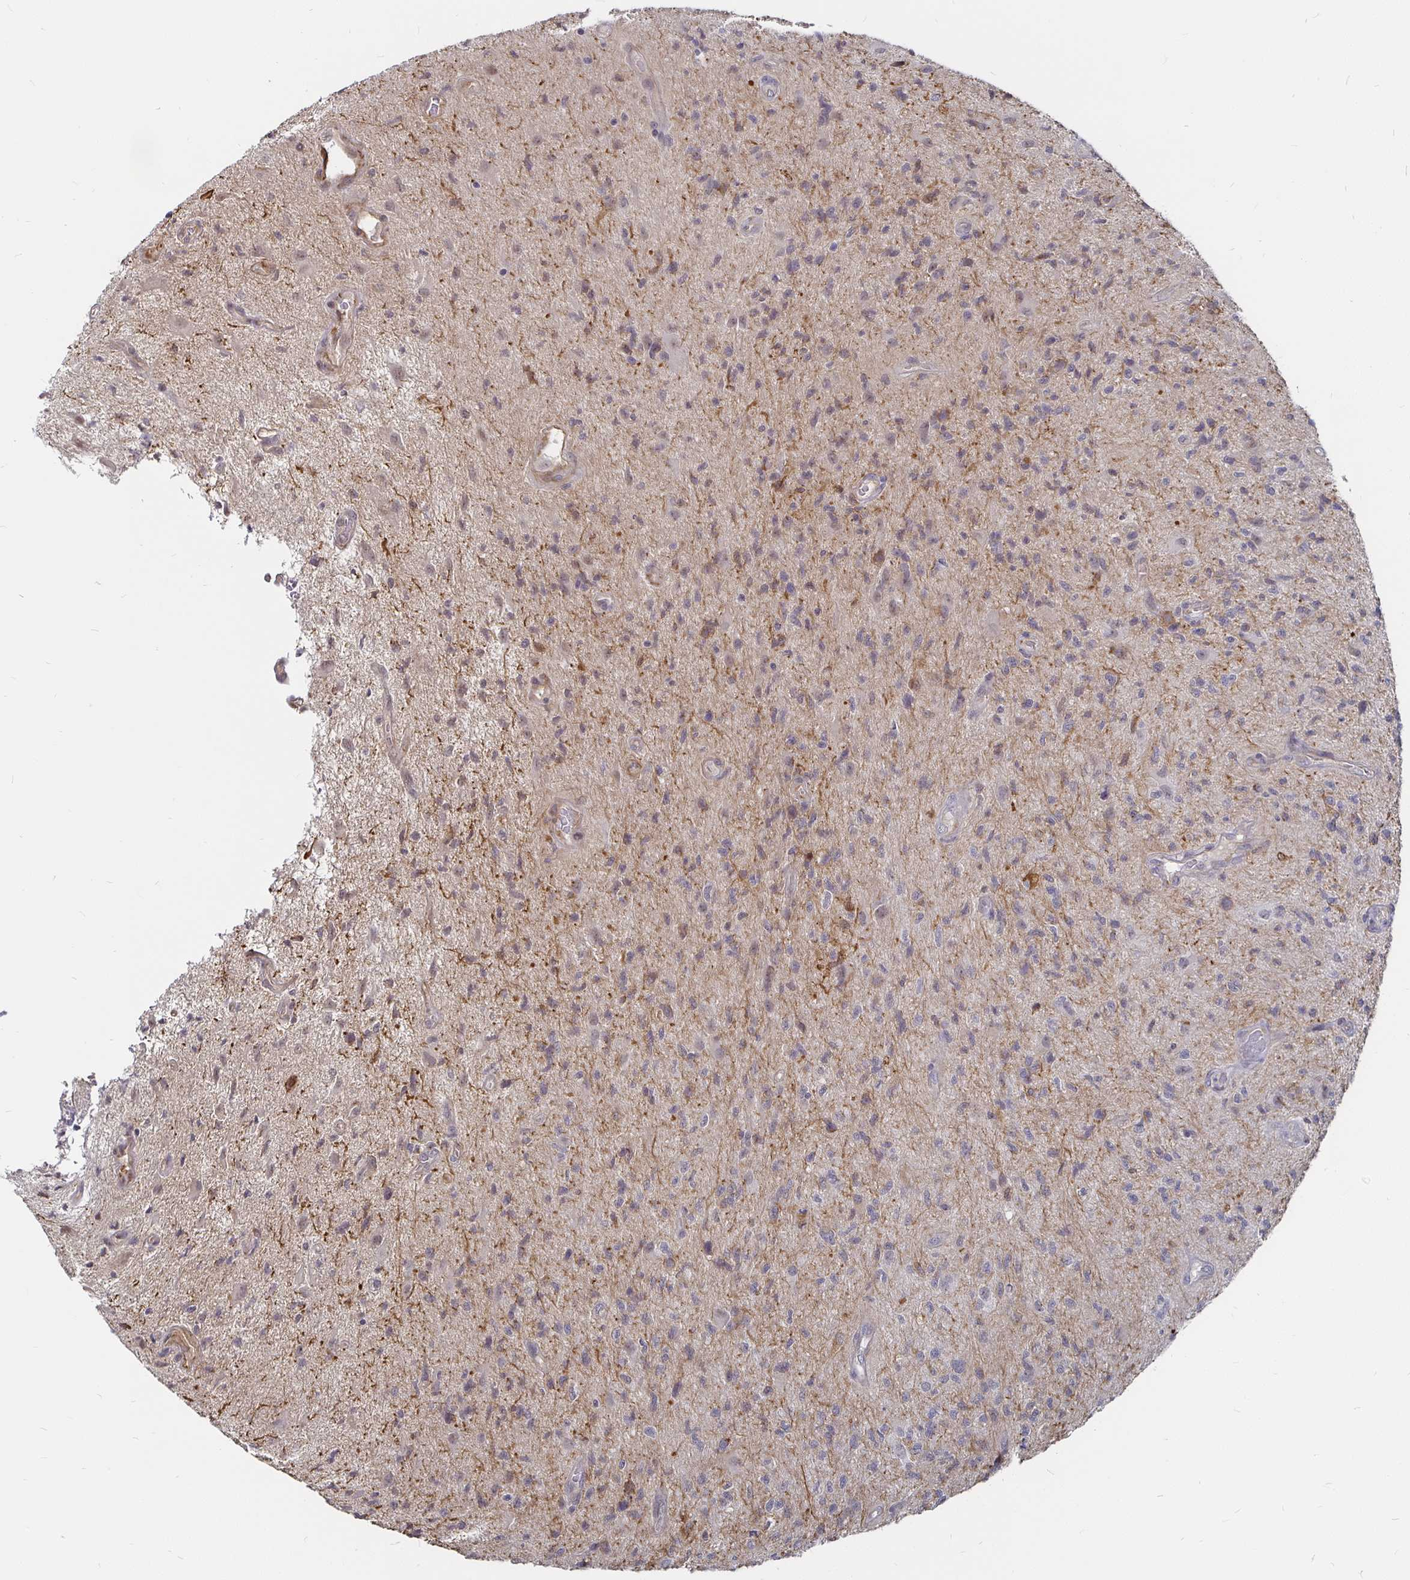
{"staining": {"intensity": "negative", "quantity": "none", "location": "none"}, "tissue": "glioma", "cell_type": "Tumor cells", "image_type": "cancer", "snomed": [{"axis": "morphology", "description": "Glioma, malignant, High grade"}, {"axis": "topography", "description": "Brain"}], "caption": "High power microscopy histopathology image of an immunohistochemistry histopathology image of glioma, revealing no significant expression in tumor cells. Nuclei are stained in blue.", "gene": "CCDC85A", "patient": {"sex": "male", "age": 67}}